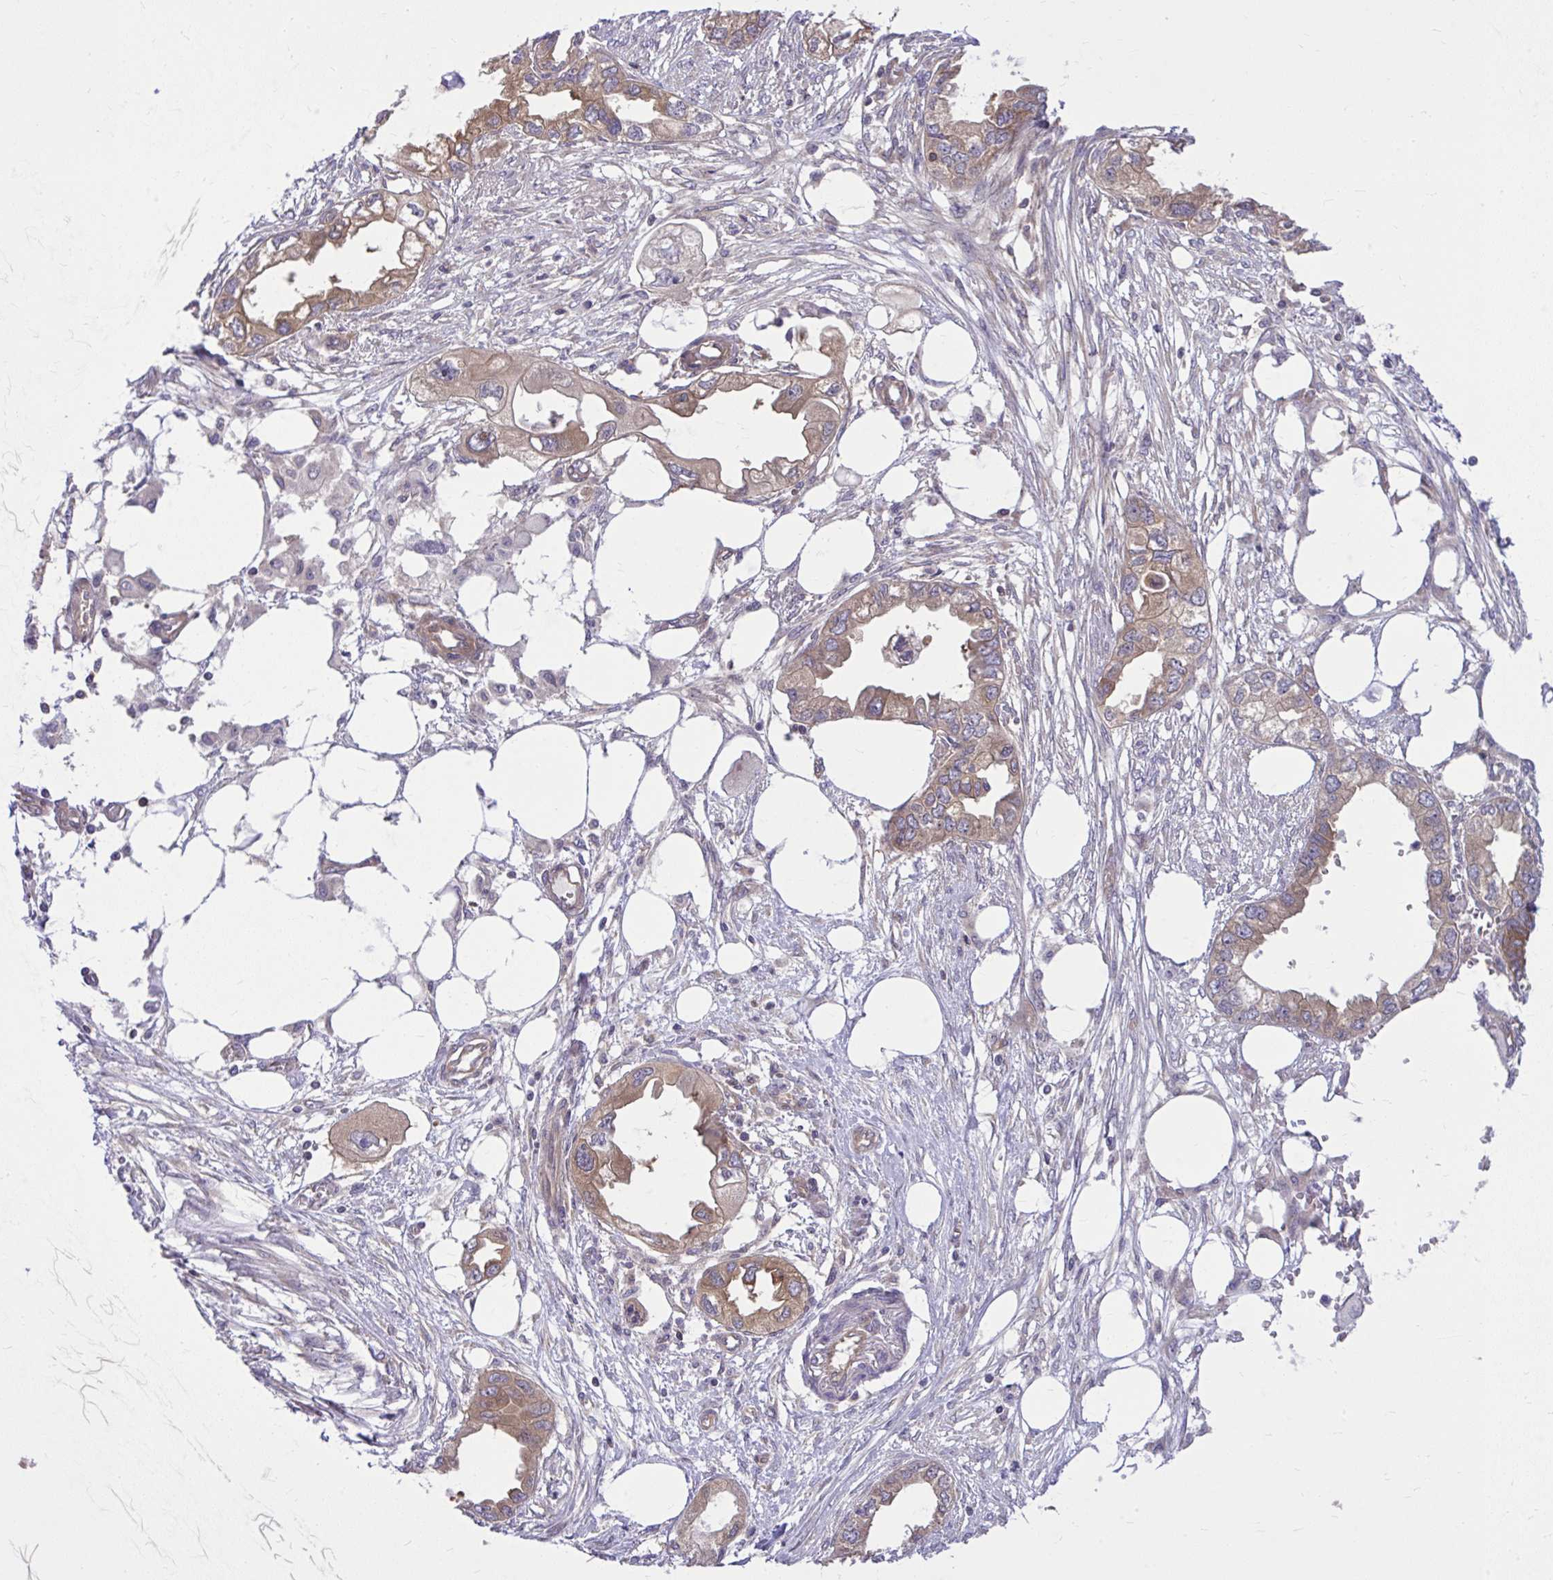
{"staining": {"intensity": "moderate", "quantity": ">75%", "location": "cytoplasmic/membranous"}, "tissue": "endometrial cancer", "cell_type": "Tumor cells", "image_type": "cancer", "snomed": [{"axis": "morphology", "description": "Adenocarcinoma, NOS"}, {"axis": "morphology", "description": "Adenocarcinoma, metastatic, NOS"}, {"axis": "topography", "description": "Adipose tissue"}, {"axis": "topography", "description": "Endometrium"}], "caption": "Protein staining exhibits moderate cytoplasmic/membranous expression in approximately >75% of tumor cells in adenocarcinoma (endometrial). Nuclei are stained in blue.", "gene": "PPP5C", "patient": {"sex": "female", "age": 67}}